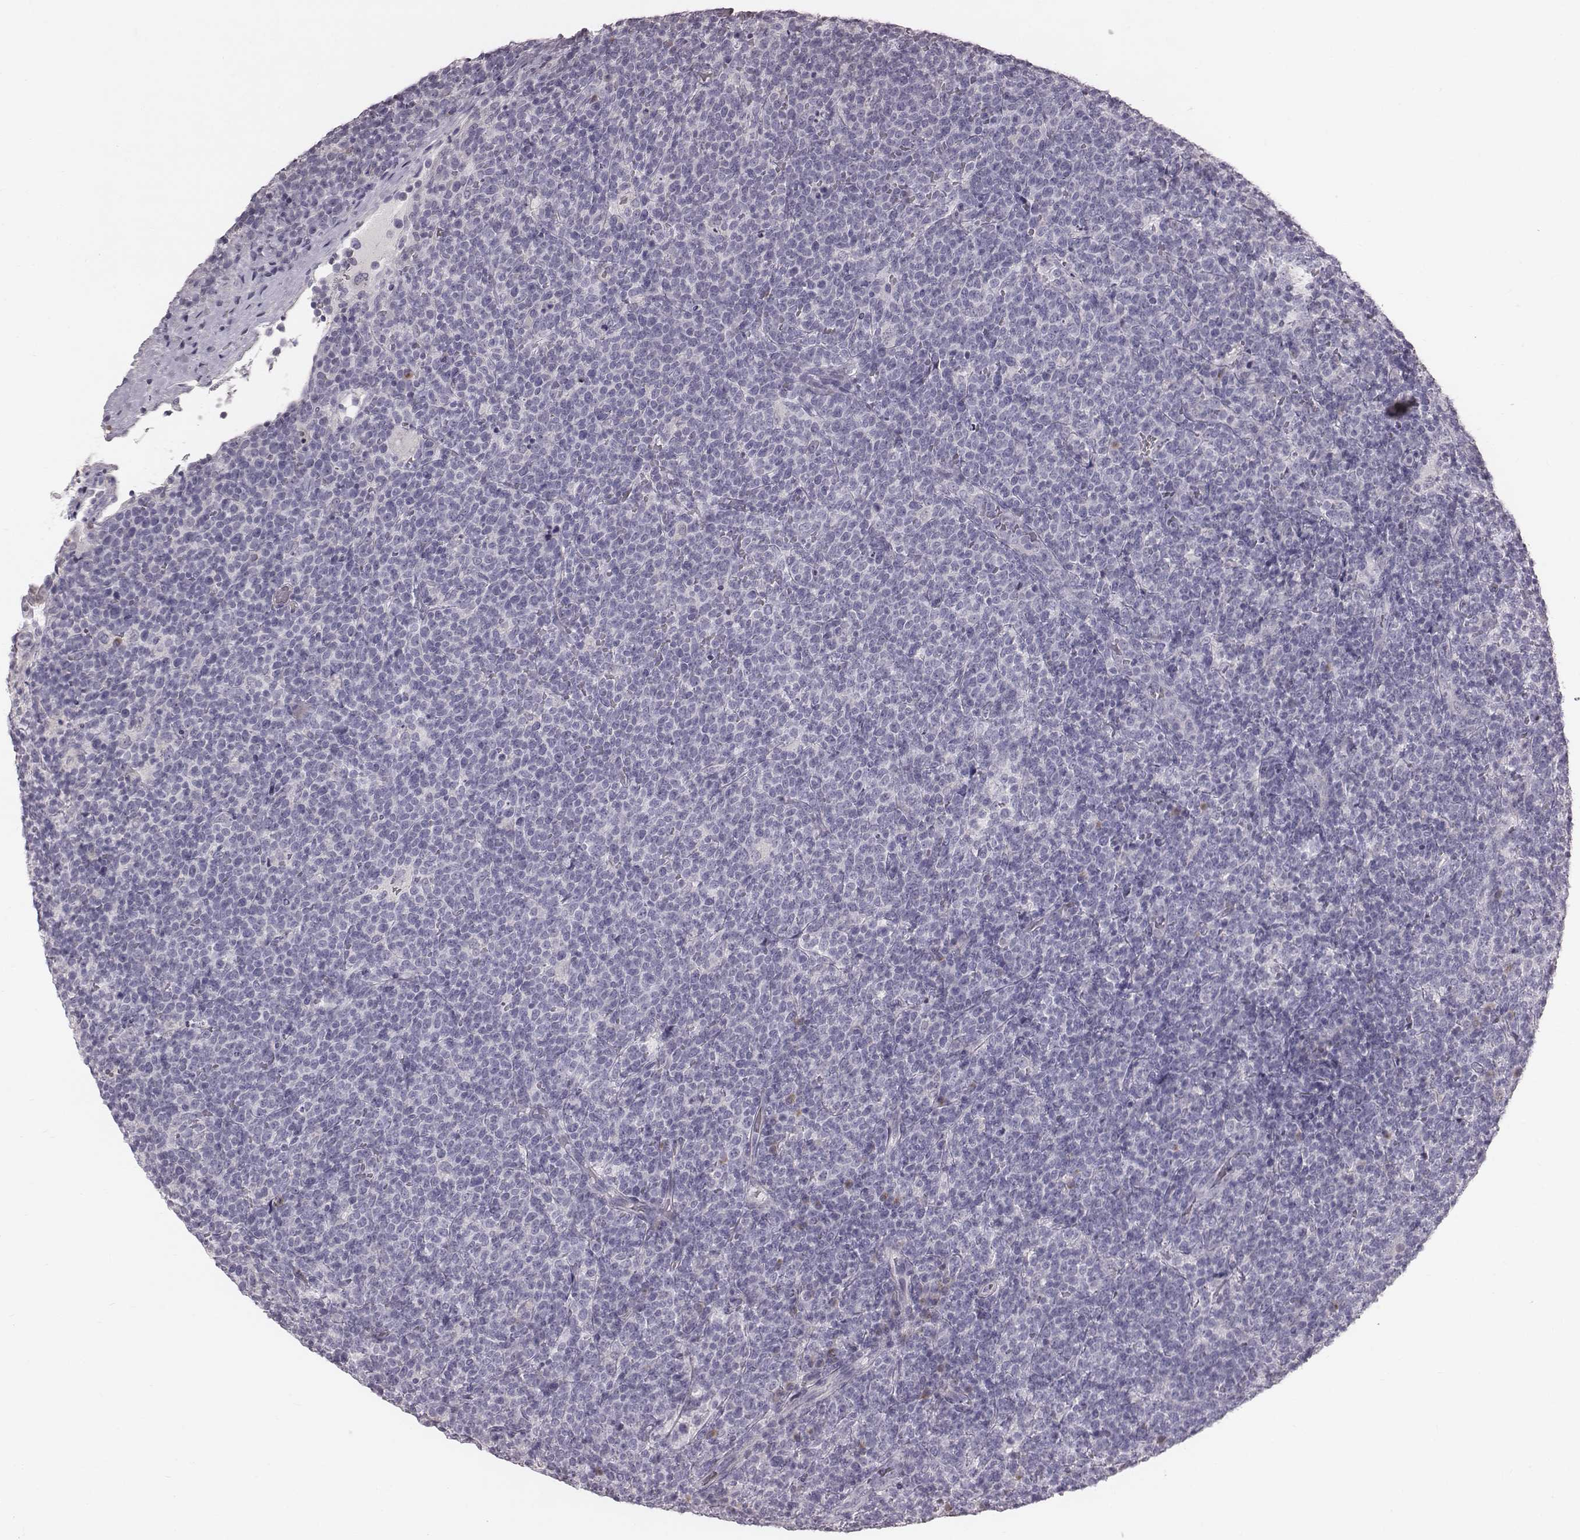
{"staining": {"intensity": "negative", "quantity": "none", "location": "none"}, "tissue": "lymphoma", "cell_type": "Tumor cells", "image_type": "cancer", "snomed": [{"axis": "morphology", "description": "Malignant lymphoma, non-Hodgkin's type, High grade"}, {"axis": "topography", "description": "Lymph node"}], "caption": "Immunohistochemistry (IHC) of lymphoma reveals no staining in tumor cells. The staining was performed using DAB to visualize the protein expression in brown, while the nuclei were stained in blue with hematoxylin (Magnification: 20x).", "gene": "C6orf58", "patient": {"sex": "male", "age": 61}}